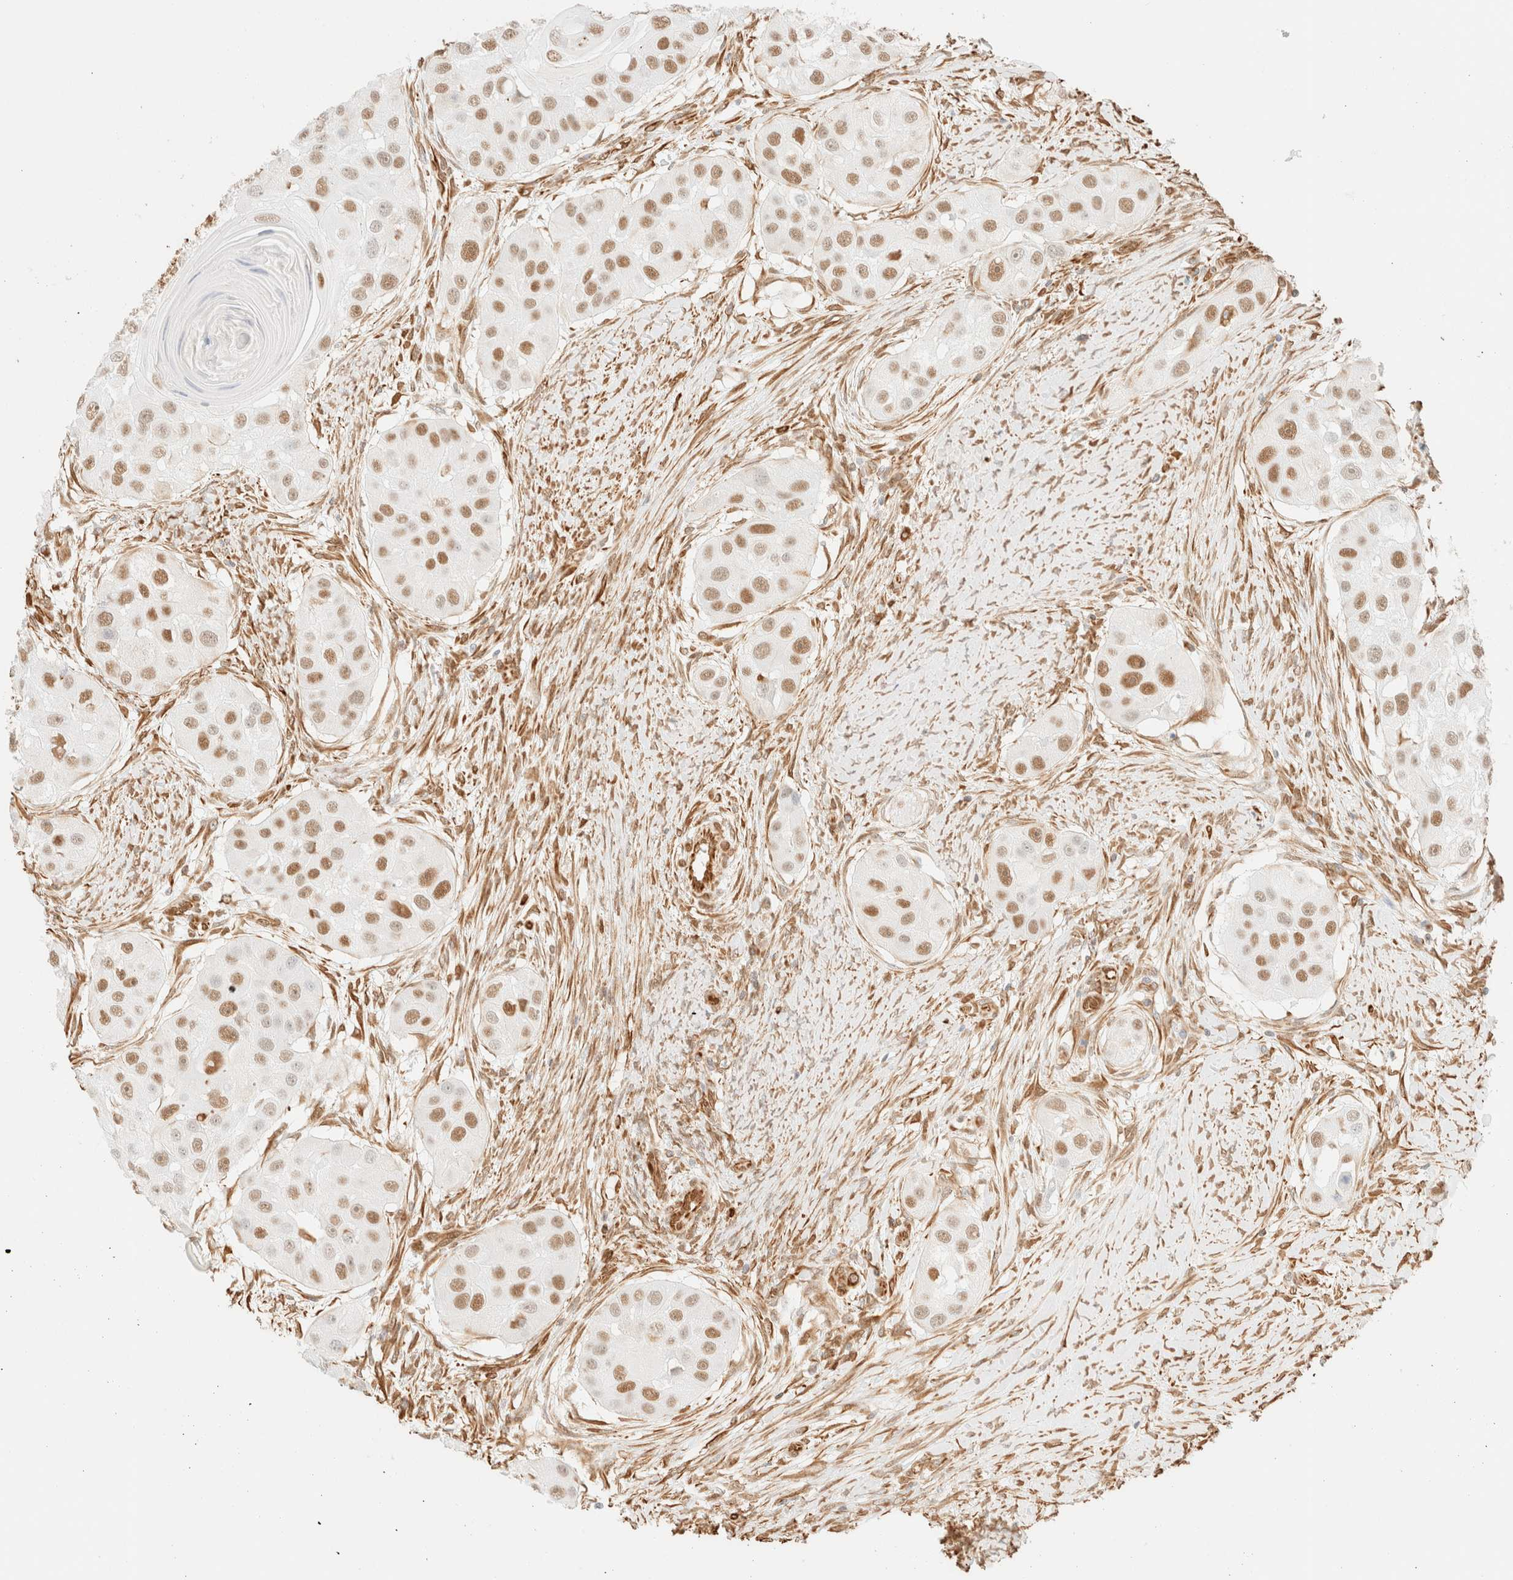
{"staining": {"intensity": "moderate", "quantity": ">75%", "location": "nuclear"}, "tissue": "head and neck cancer", "cell_type": "Tumor cells", "image_type": "cancer", "snomed": [{"axis": "morphology", "description": "Normal tissue, NOS"}, {"axis": "morphology", "description": "Squamous cell carcinoma, NOS"}, {"axis": "topography", "description": "Skeletal muscle"}, {"axis": "topography", "description": "Head-Neck"}], "caption": "Head and neck cancer stained with immunohistochemistry shows moderate nuclear expression in about >75% of tumor cells.", "gene": "ZSCAN18", "patient": {"sex": "male", "age": 51}}